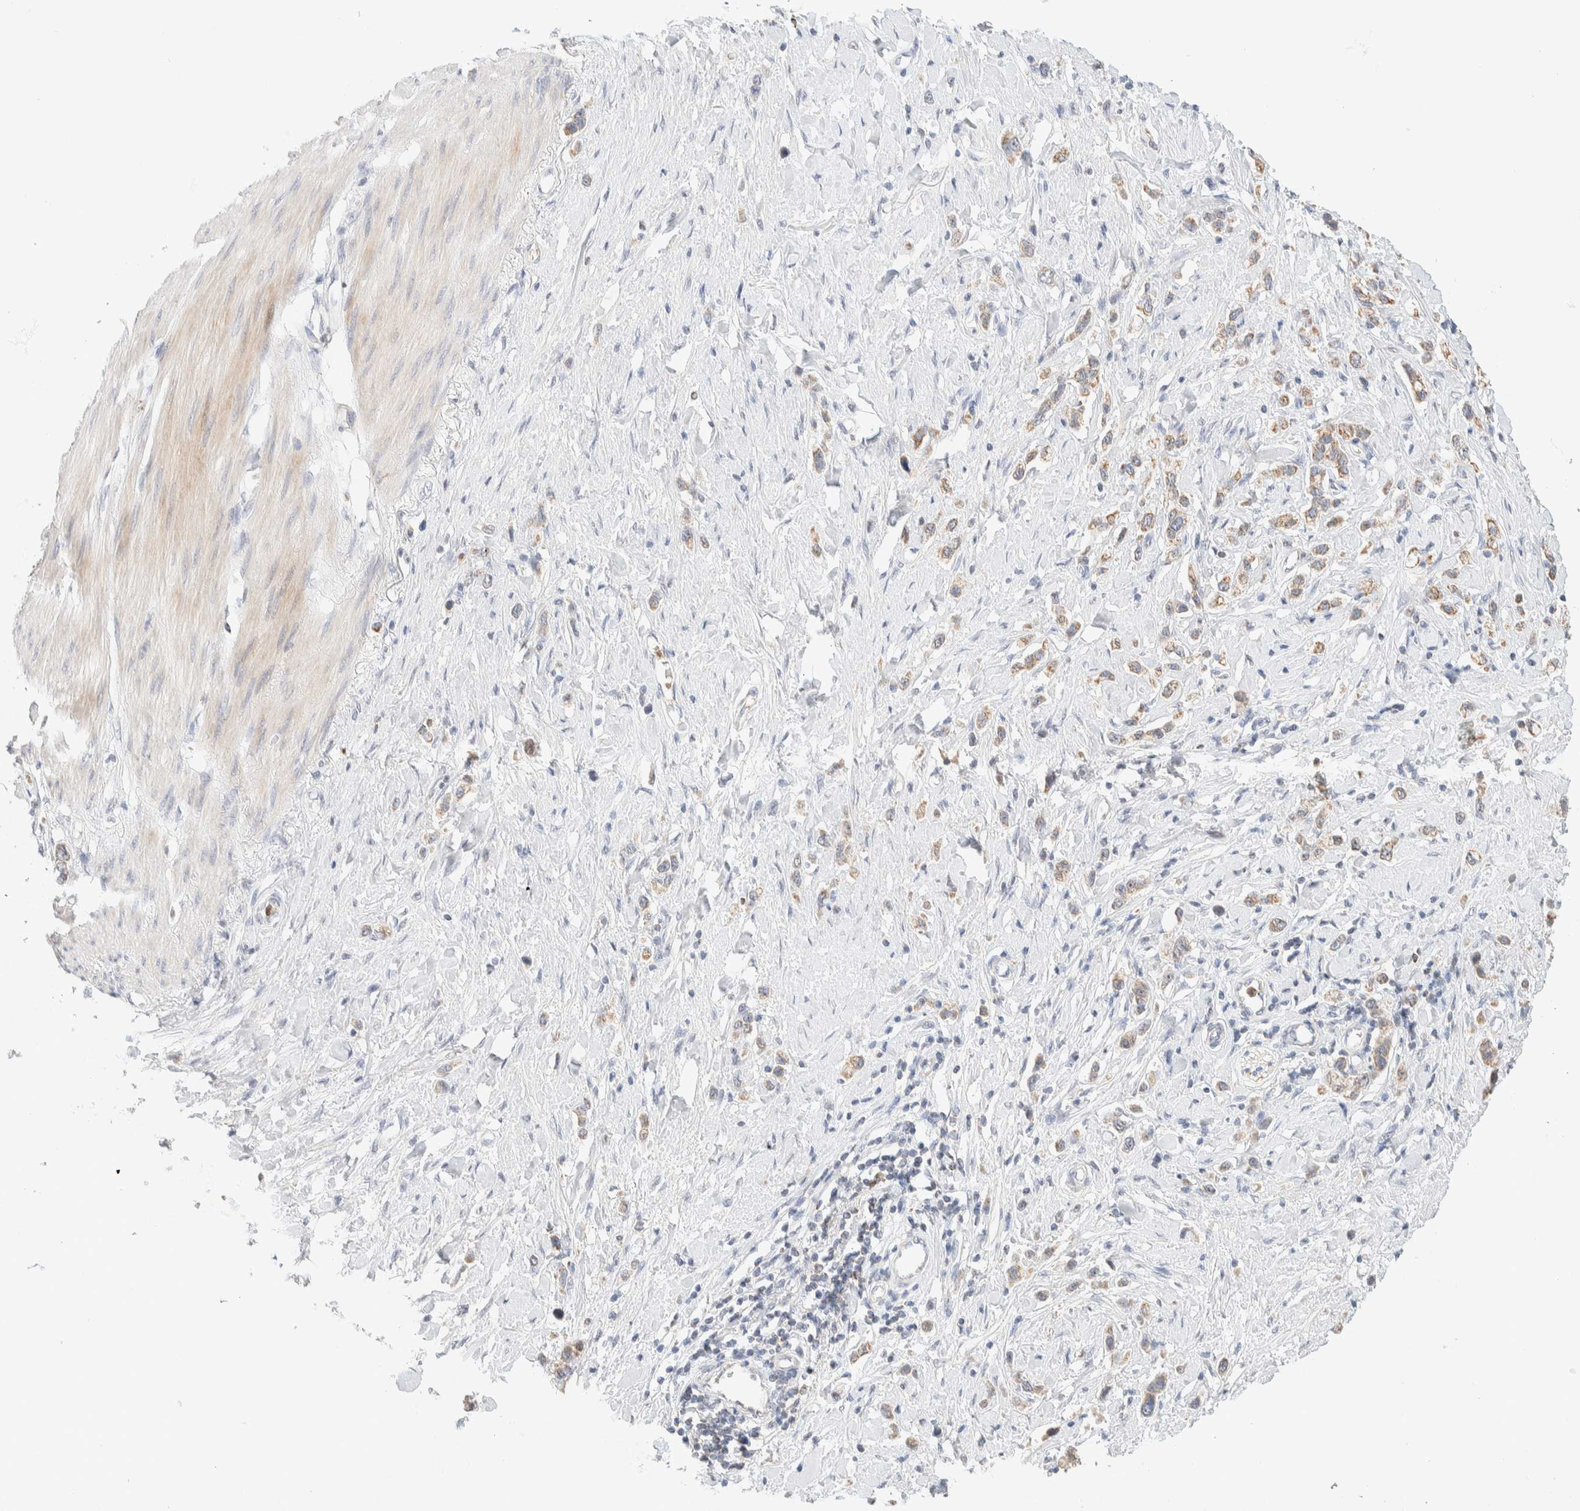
{"staining": {"intensity": "weak", "quantity": ">75%", "location": "cytoplasmic/membranous"}, "tissue": "stomach cancer", "cell_type": "Tumor cells", "image_type": "cancer", "snomed": [{"axis": "morphology", "description": "Adenocarcinoma, NOS"}, {"axis": "topography", "description": "Stomach"}], "caption": "Immunohistochemical staining of stomach cancer (adenocarcinoma) reveals low levels of weak cytoplasmic/membranous protein positivity in about >75% of tumor cells. (IHC, brightfield microscopy, high magnification).", "gene": "HDHD3", "patient": {"sex": "female", "age": 65}}